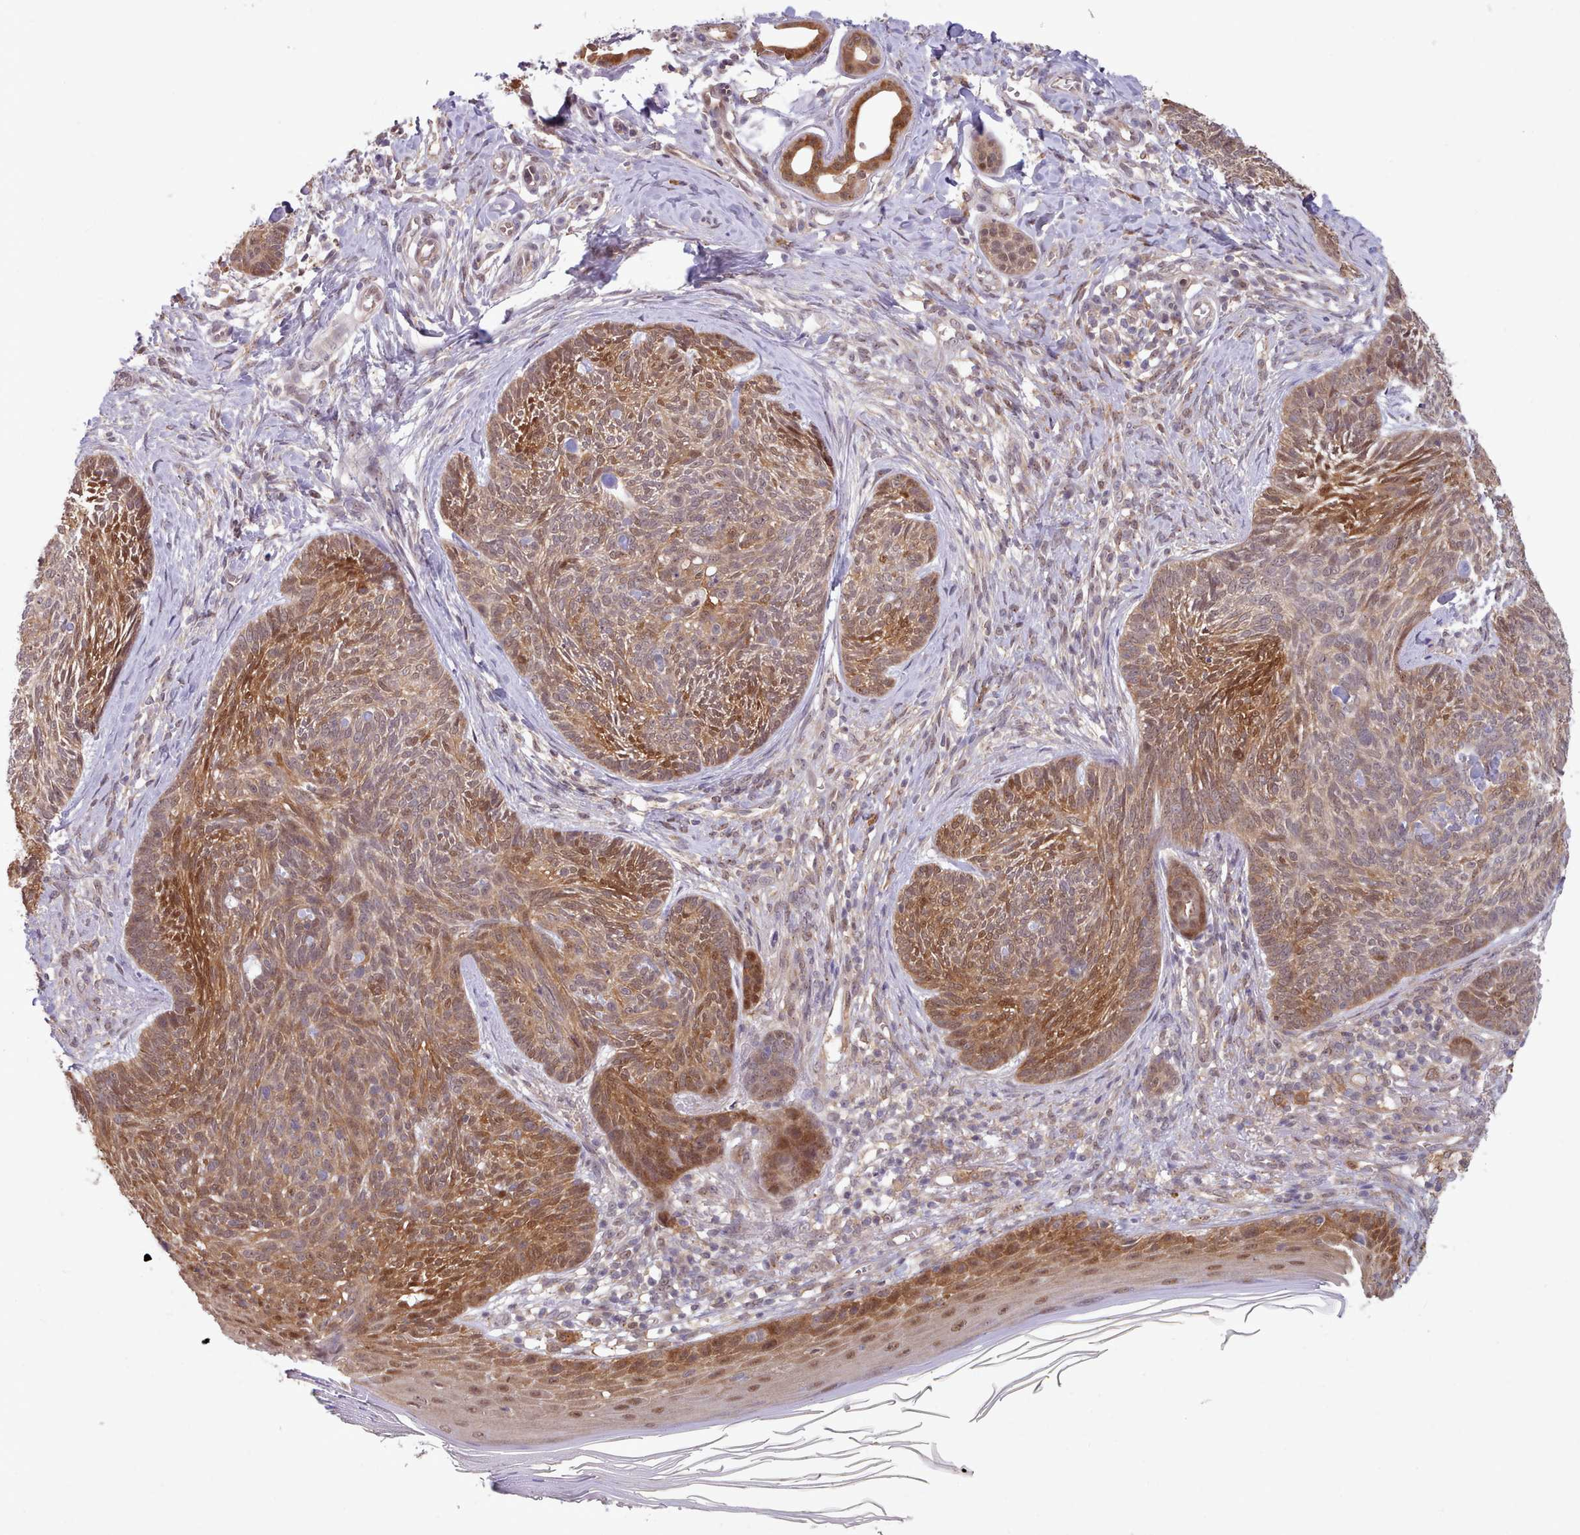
{"staining": {"intensity": "moderate", "quantity": ">75%", "location": "cytoplasmic/membranous,nuclear"}, "tissue": "skin cancer", "cell_type": "Tumor cells", "image_type": "cancer", "snomed": [{"axis": "morphology", "description": "Basal cell carcinoma"}, {"axis": "topography", "description": "Skin"}], "caption": "Immunohistochemistry (DAB (3,3'-diaminobenzidine)) staining of human skin cancer (basal cell carcinoma) reveals moderate cytoplasmic/membranous and nuclear protein staining in approximately >75% of tumor cells.", "gene": "CES3", "patient": {"sex": "male", "age": 73}}